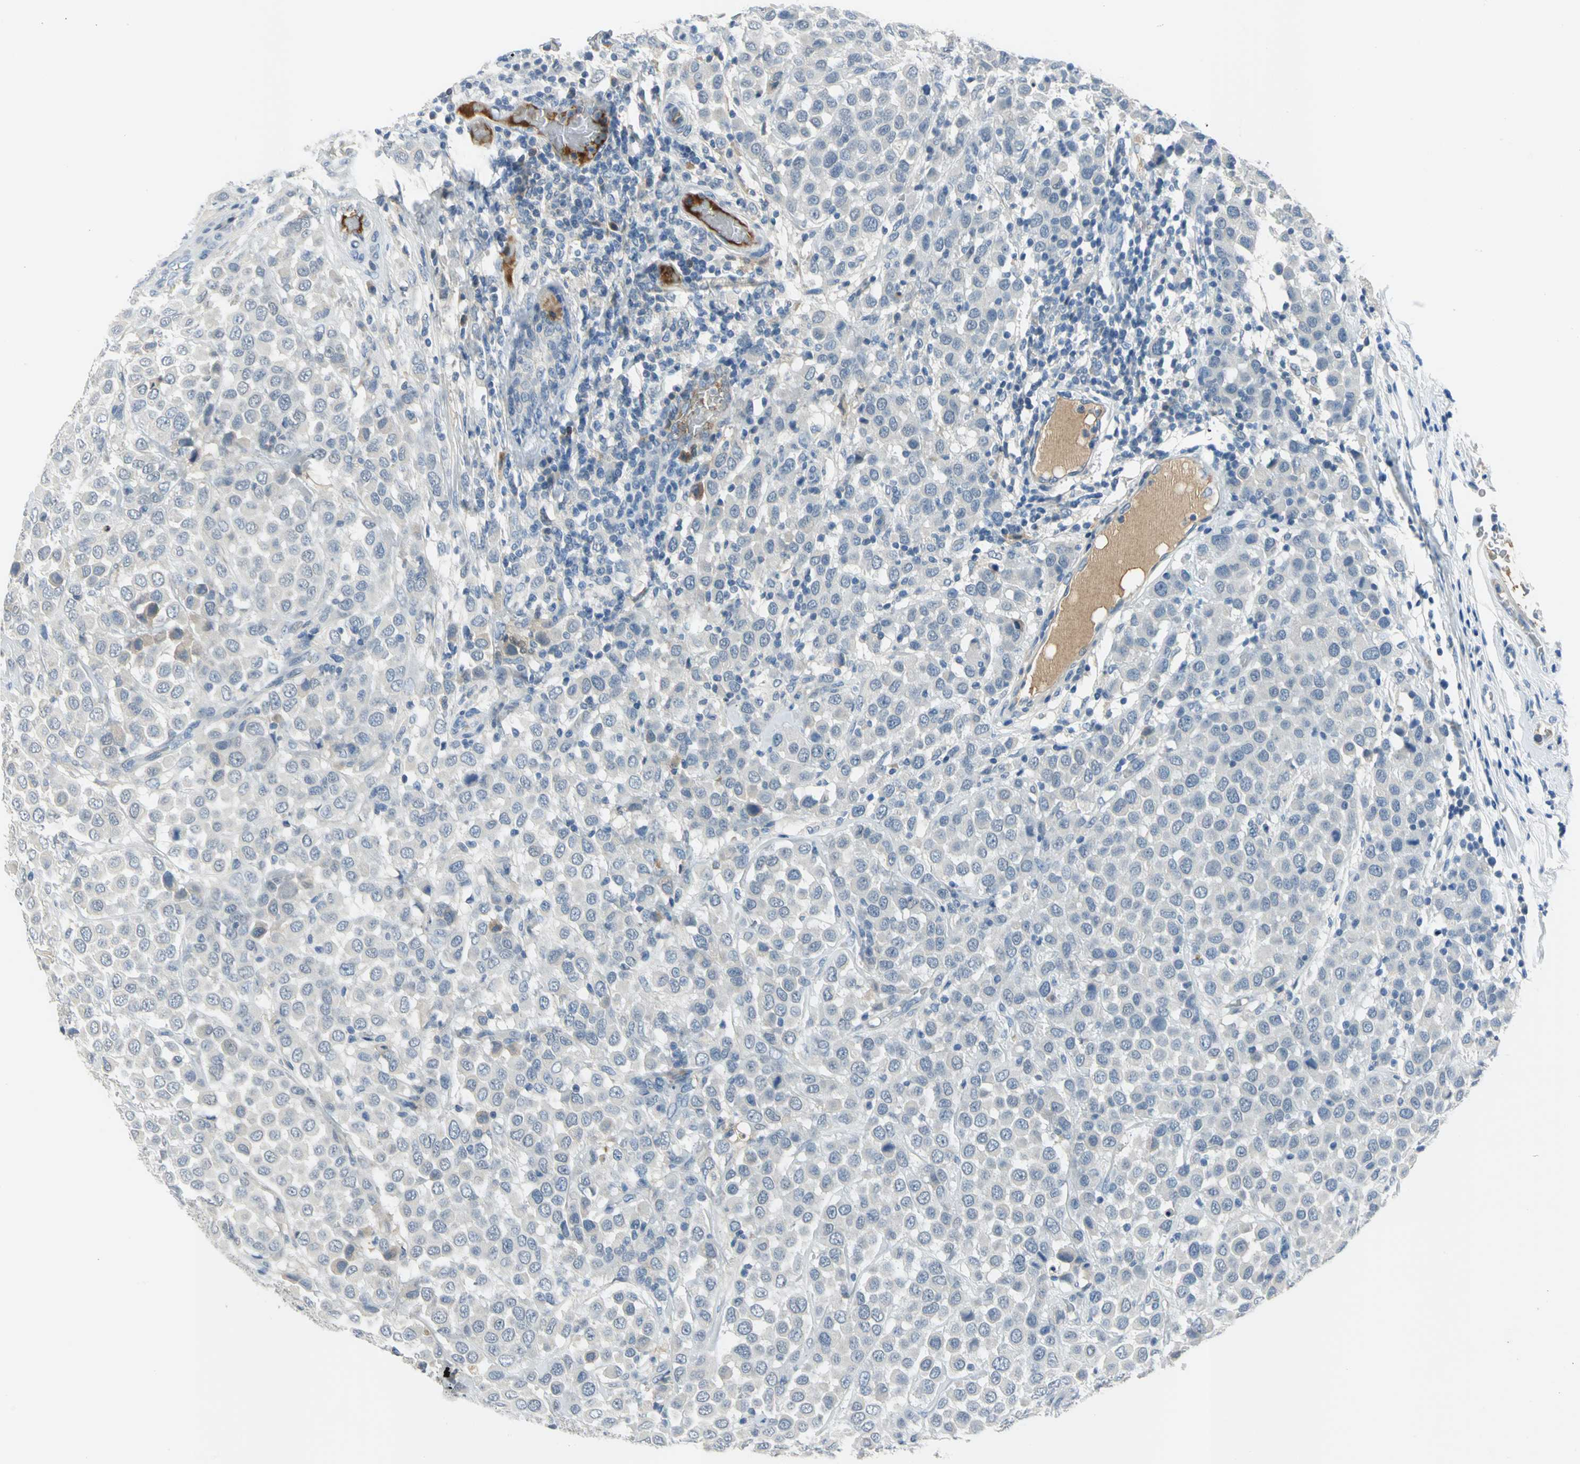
{"staining": {"intensity": "weak", "quantity": "25%-75%", "location": "cytoplasmic/membranous"}, "tissue": "breast cancer", "cell_type": "Tumor cells", "image_type": "cancer", "snomed": [{"axis": "morphology", "description": "Duct carcinoma"}, {"axis": "topography", "description": "Breast"}], "caption": "High-magnification brightfield microscopy of invasive ductal carcinoma (breast) stained with DAB (brown) and counterstained with hematoxylin (blue). tumor cells exhibit weak cytoplasmic/membranous staining is appreciated in approximately25%-75% of cells. The staining was performed using DAB (3,3'-diaminobenzidine), with brown indicating positive protein expression. Nuclei are stained blue with hematoxylin.", "gene": "ZIC1", "patient": {"sex": "female", "age": 61}}